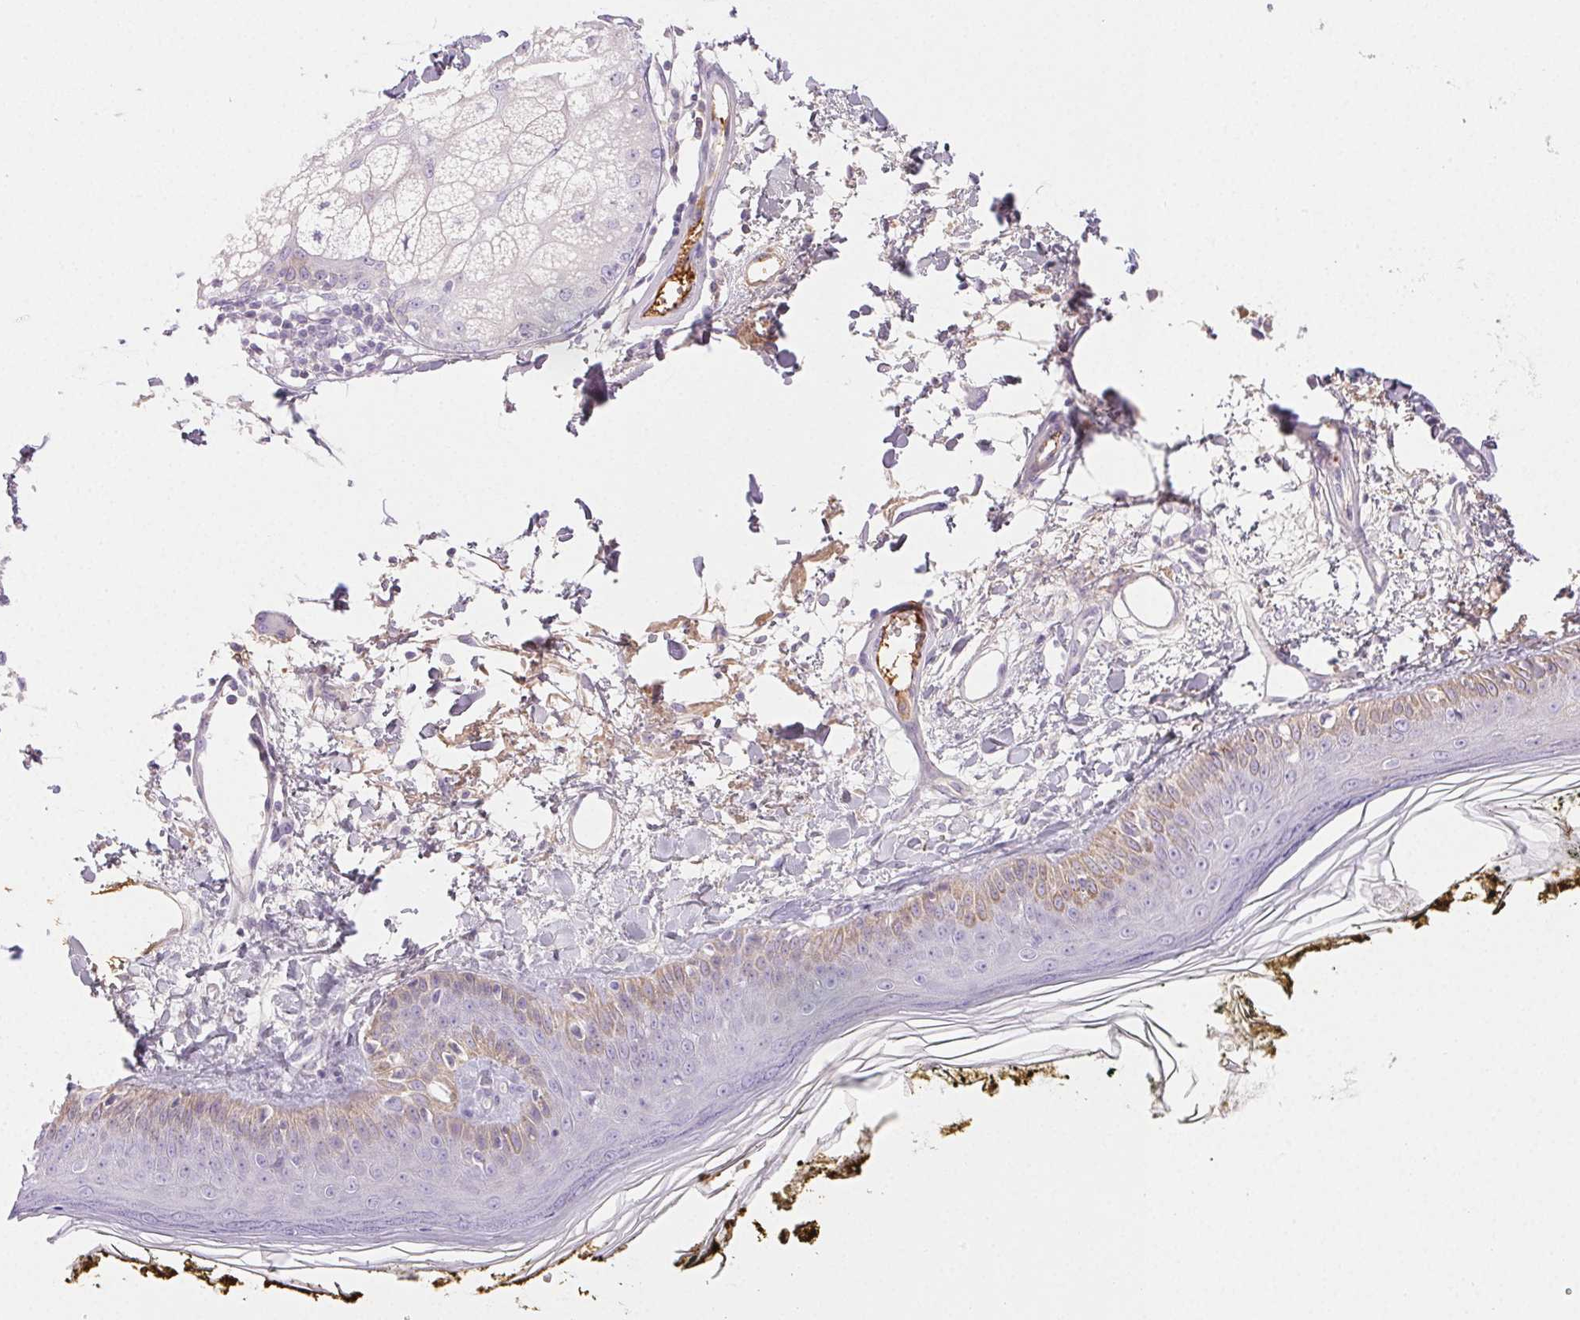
{"staining": {"intensity": "negative", "quantity": "none", "location": "none"}, "tissue": "skin", "cell_type": "Fibroblasts", "image_type": "normal", "snomed": [{"axis": "morphology", "description": "Normal tissue, NOS"}, {"axis": "topography", "description": "Skin"}], "caption": "This is an immunohistochemistry (IHC) image of benign skin. There is no positivity in fibroblasts.", "gene": "FGA", "patient": {"sex": "male", "age": 76}}